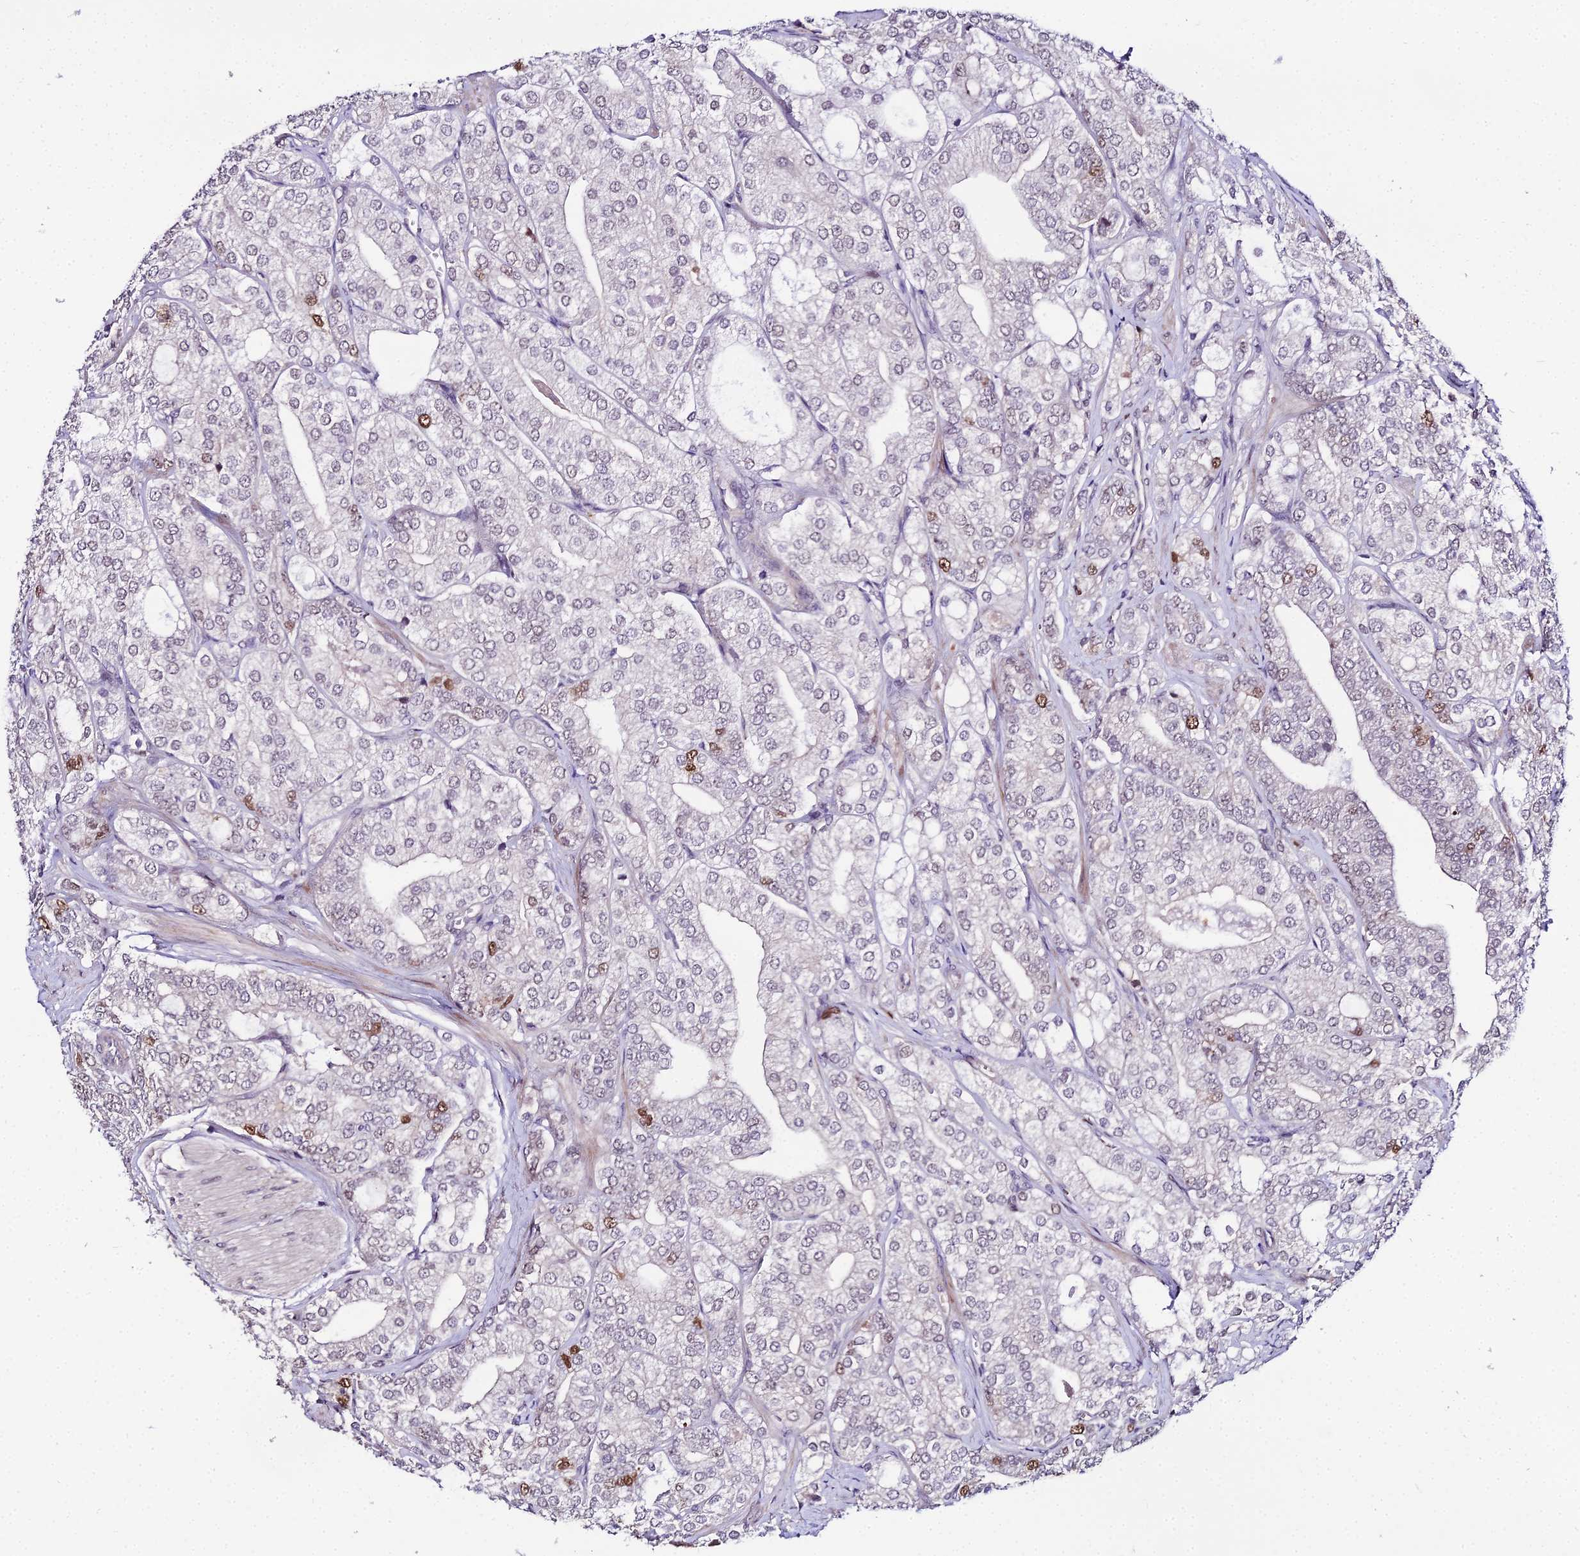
{"staining": {"intensity": "moderate", "quantity": "<25%", "location": "nuclear"}, "tissue": "prostate cancer", "cell_type": "Tumor cells", "image_type": "cancer", "snomed": [{"axis": "morphology", "description": "Adenocarcinoma, High grade"}, {"axis": "topography", "description": "Prostate"}], "caption": "A histopathology image of human high-grade adenocarcinoma (prostate) stained for a protein demonstrates moderate nuclear brown staining in tumor cells. (DAB IHC, brown staining for protein, blue staining for nuclei).", "gene": "TRIML2", "patient": {"sex": "male", "age": 50}}